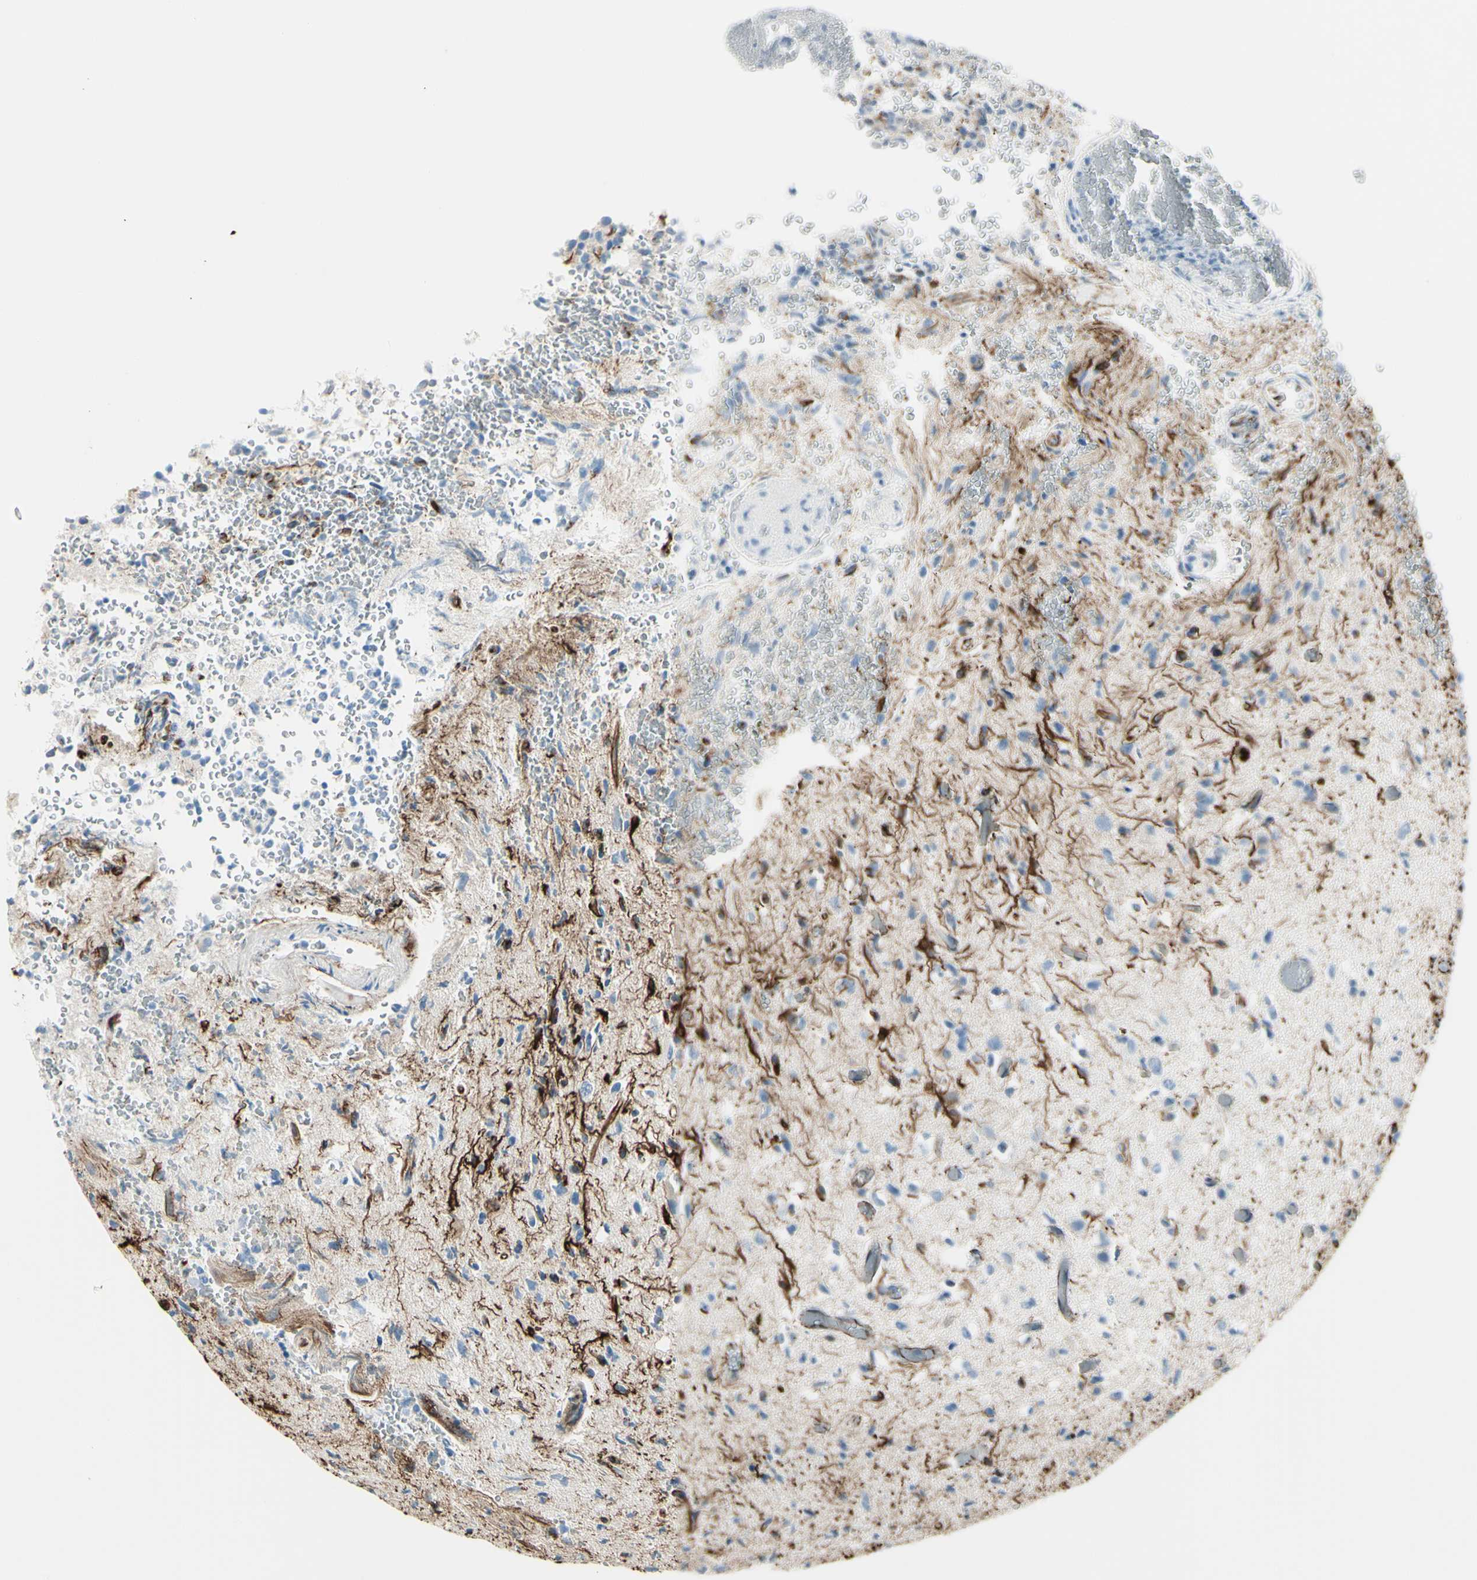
{"staining": {"intensity": "moderate", "quantity": "<25%", "location": "cytoplasmic/membranous"}, "tissue": "glioma", "cell_type": "Tumor cells", "image_type": "cancer", "snomed": [{"axis": "morphology", "description": "Glioma, malignant, High grade"}, {"axis": "topography", "description": "pancreas cauda"}], "caption": "Brown immunohistochemical staining in human glioma reveals moderate cytoplasmic/membranous staining in approximately <25% of tumor cells.", "gene": "PTH2R", "patient": {"sex": "male", "age": 60}}